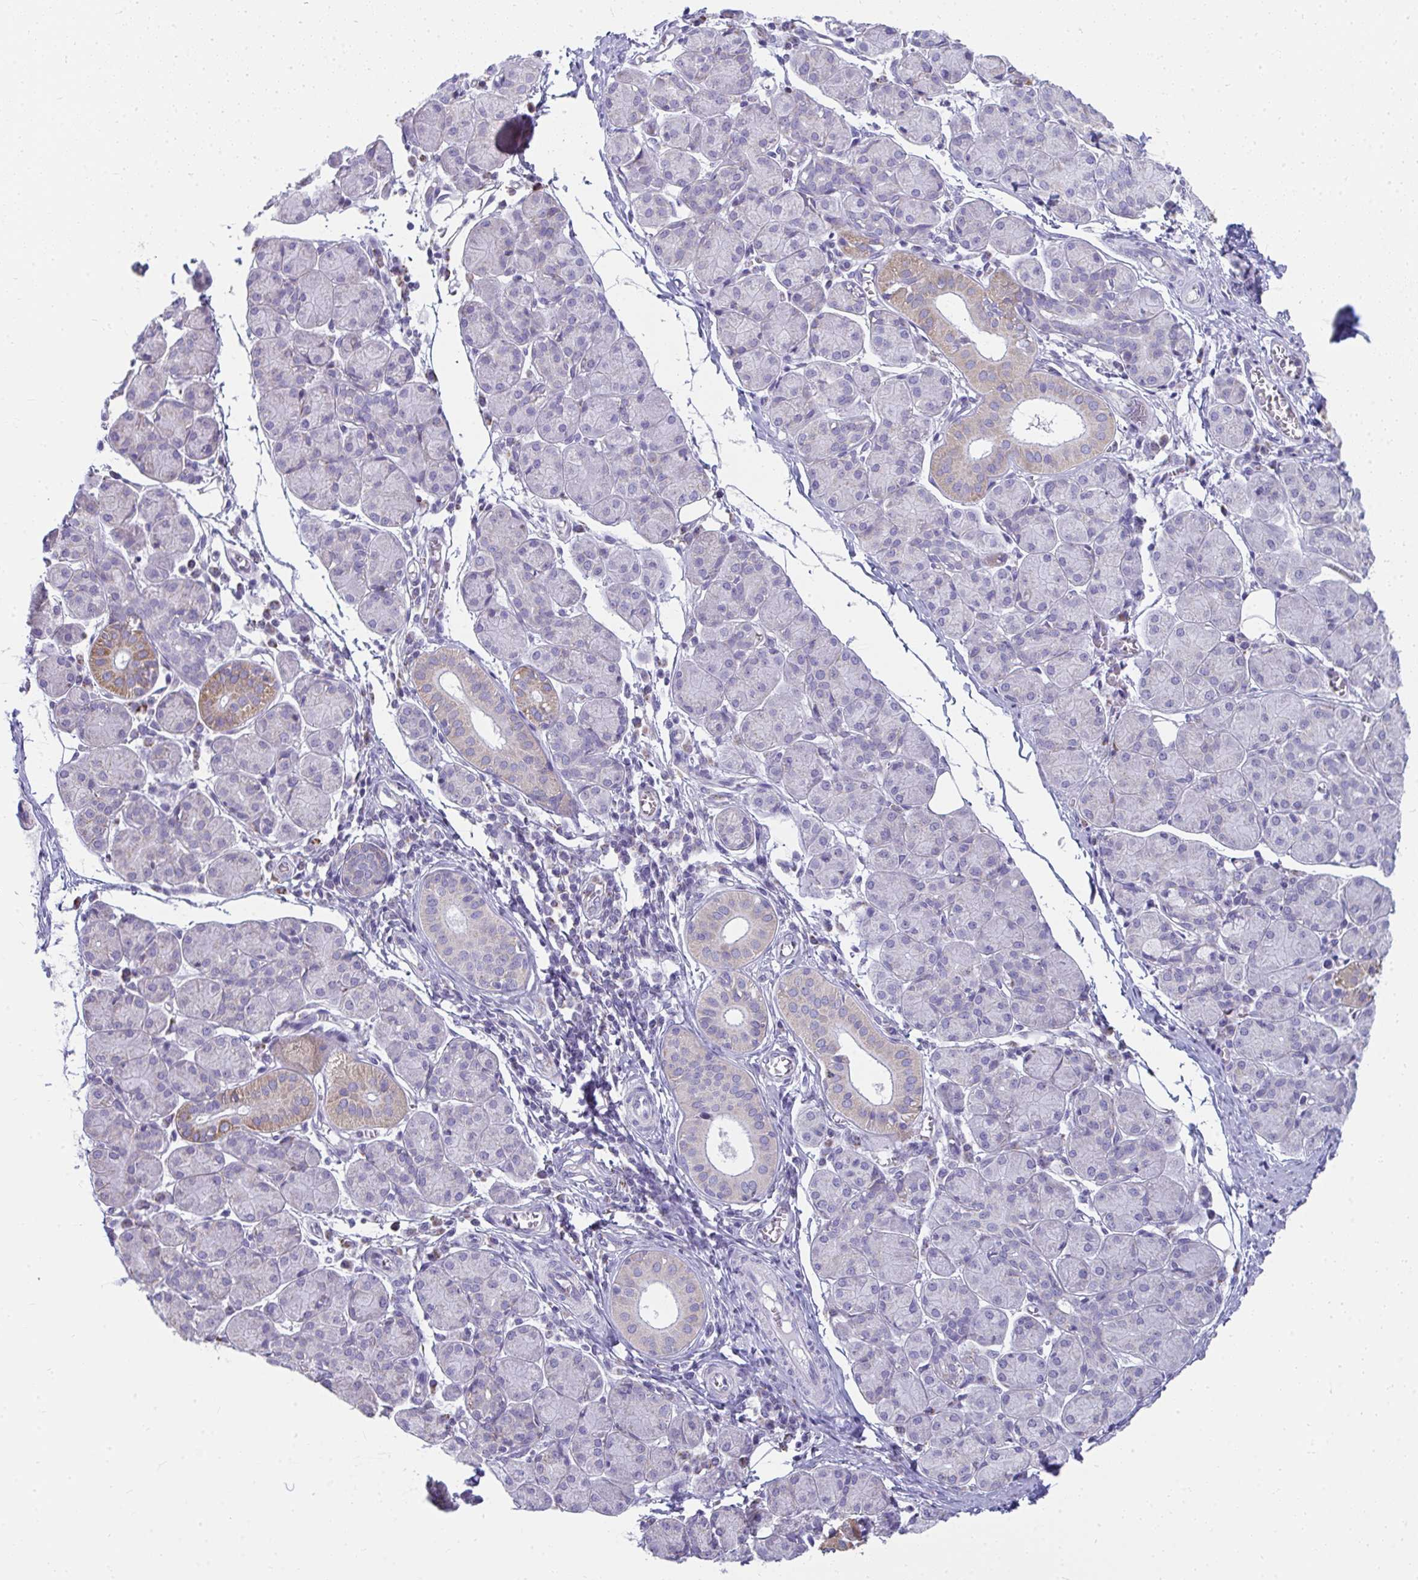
{"staining": {"intensity": "weak", "quantity": "<25%", "location": "cytoplasmic/membranous"}, "tissue": "salivary gland", "cell_type": "Glandular cells", "image_type": "normal", "snomed": [{"axis": "morphology", "description": "Normal tissue, NOS"}, {"axis": "morphology", "description": "Inflammation, NOS"}, {"axis": "topography", "description": "Lymph node"}, {"axis": "topography", "description": "Salivary gland"}], "caption": "Salivary gland stained for a protein using immunohistochemistry (IHC) shows no expression glandular cells.", "gene": "SLC6A1", "patient": {"sex": "male", "age": 3}}